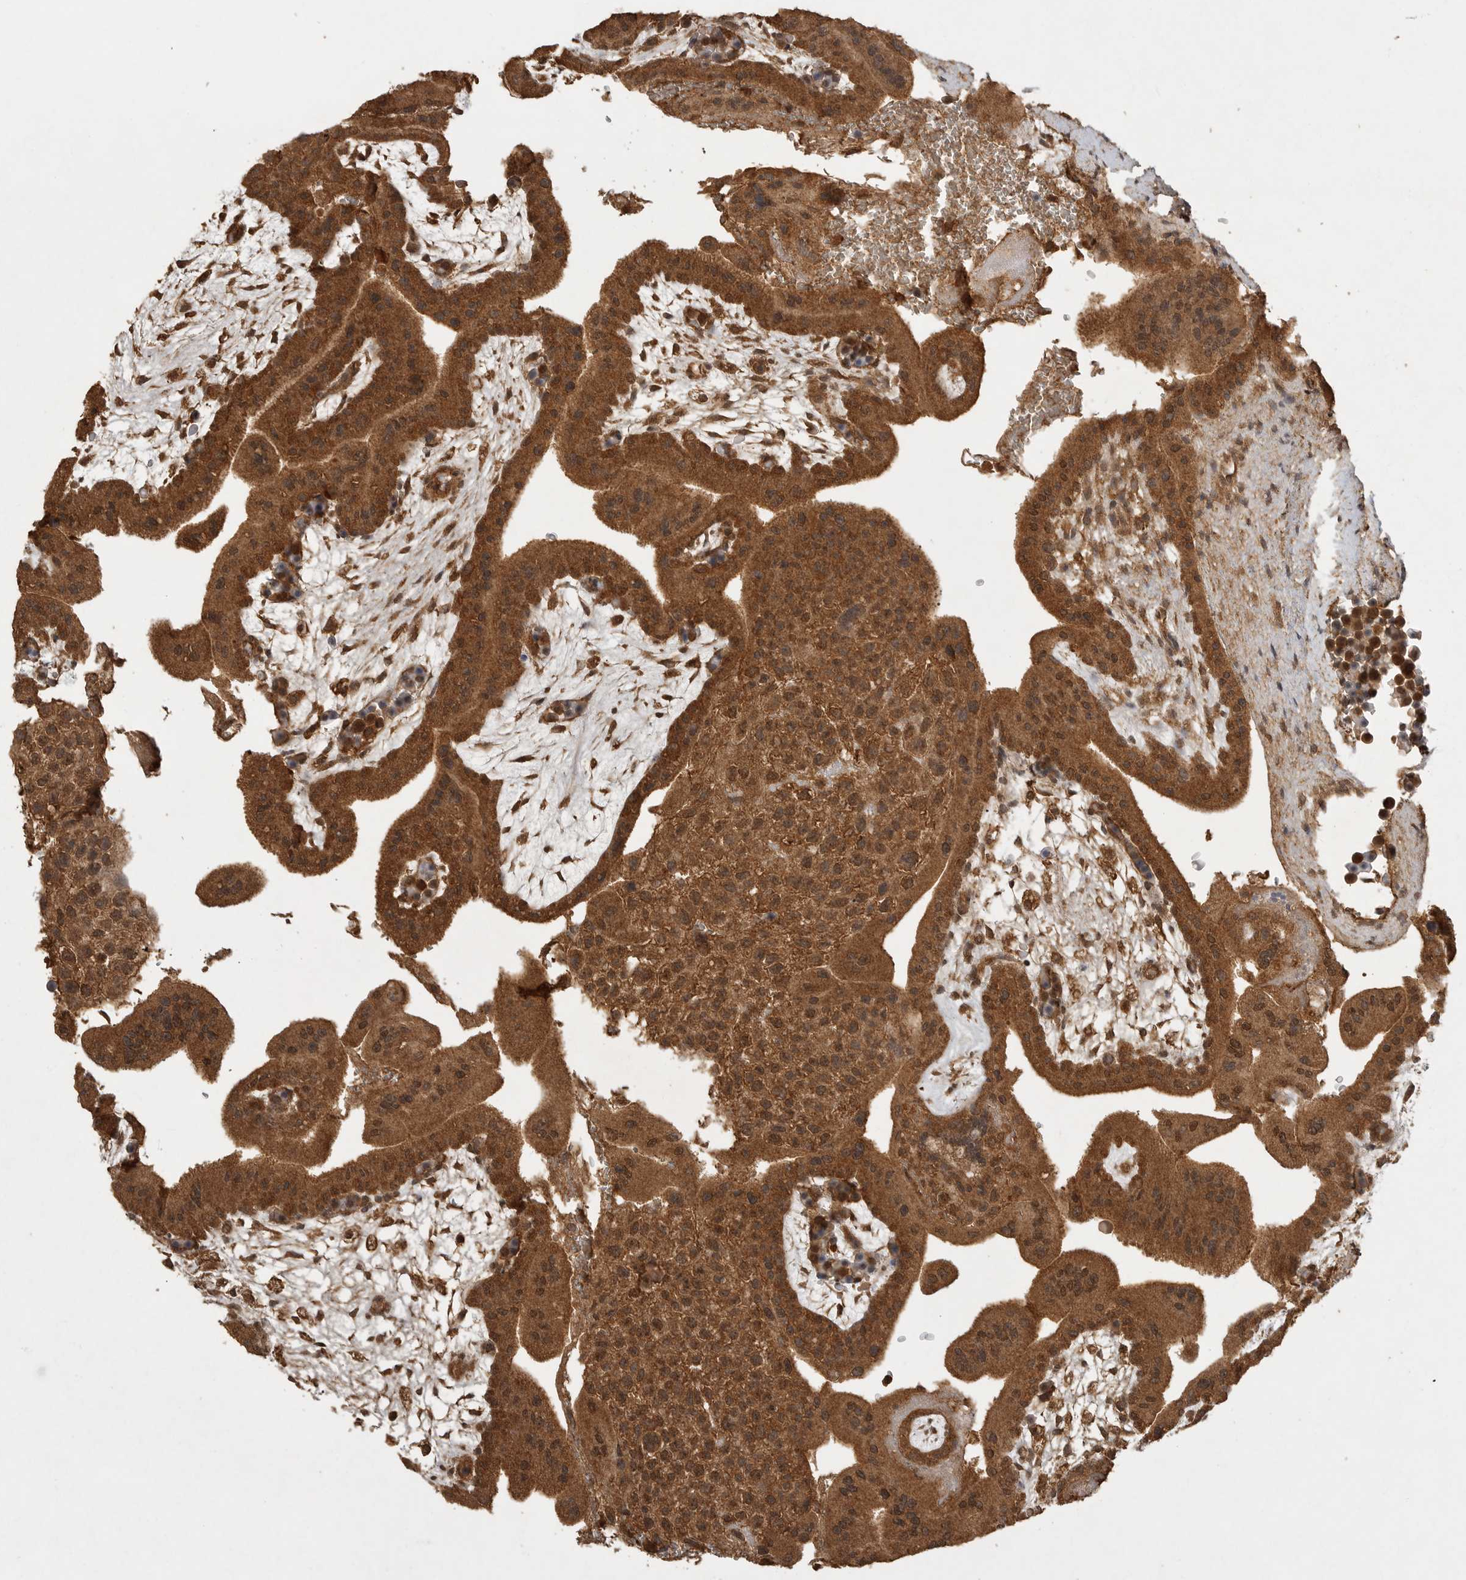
{"staining": {"intensity": "moderate", "quantity": ">75%", "location": "cytoplasmic/membranous,nuclear"}, "tissue": "placenta", "cell_type": "Decidual cells", "image_type": "normal", "snomed": [{"axis": "morphology", "description": "Normal tissue, NOS"}, {"axis": "topography", "description": "Placenta"}], "caption": "Placenta stained with a brown dye shows moderate cytoplasmic/membranous,nuclear positive expression in approximately >75% of decidual cells.", "gene": "ICOSLG", "patient": {"sex": "female", "age": 35}}